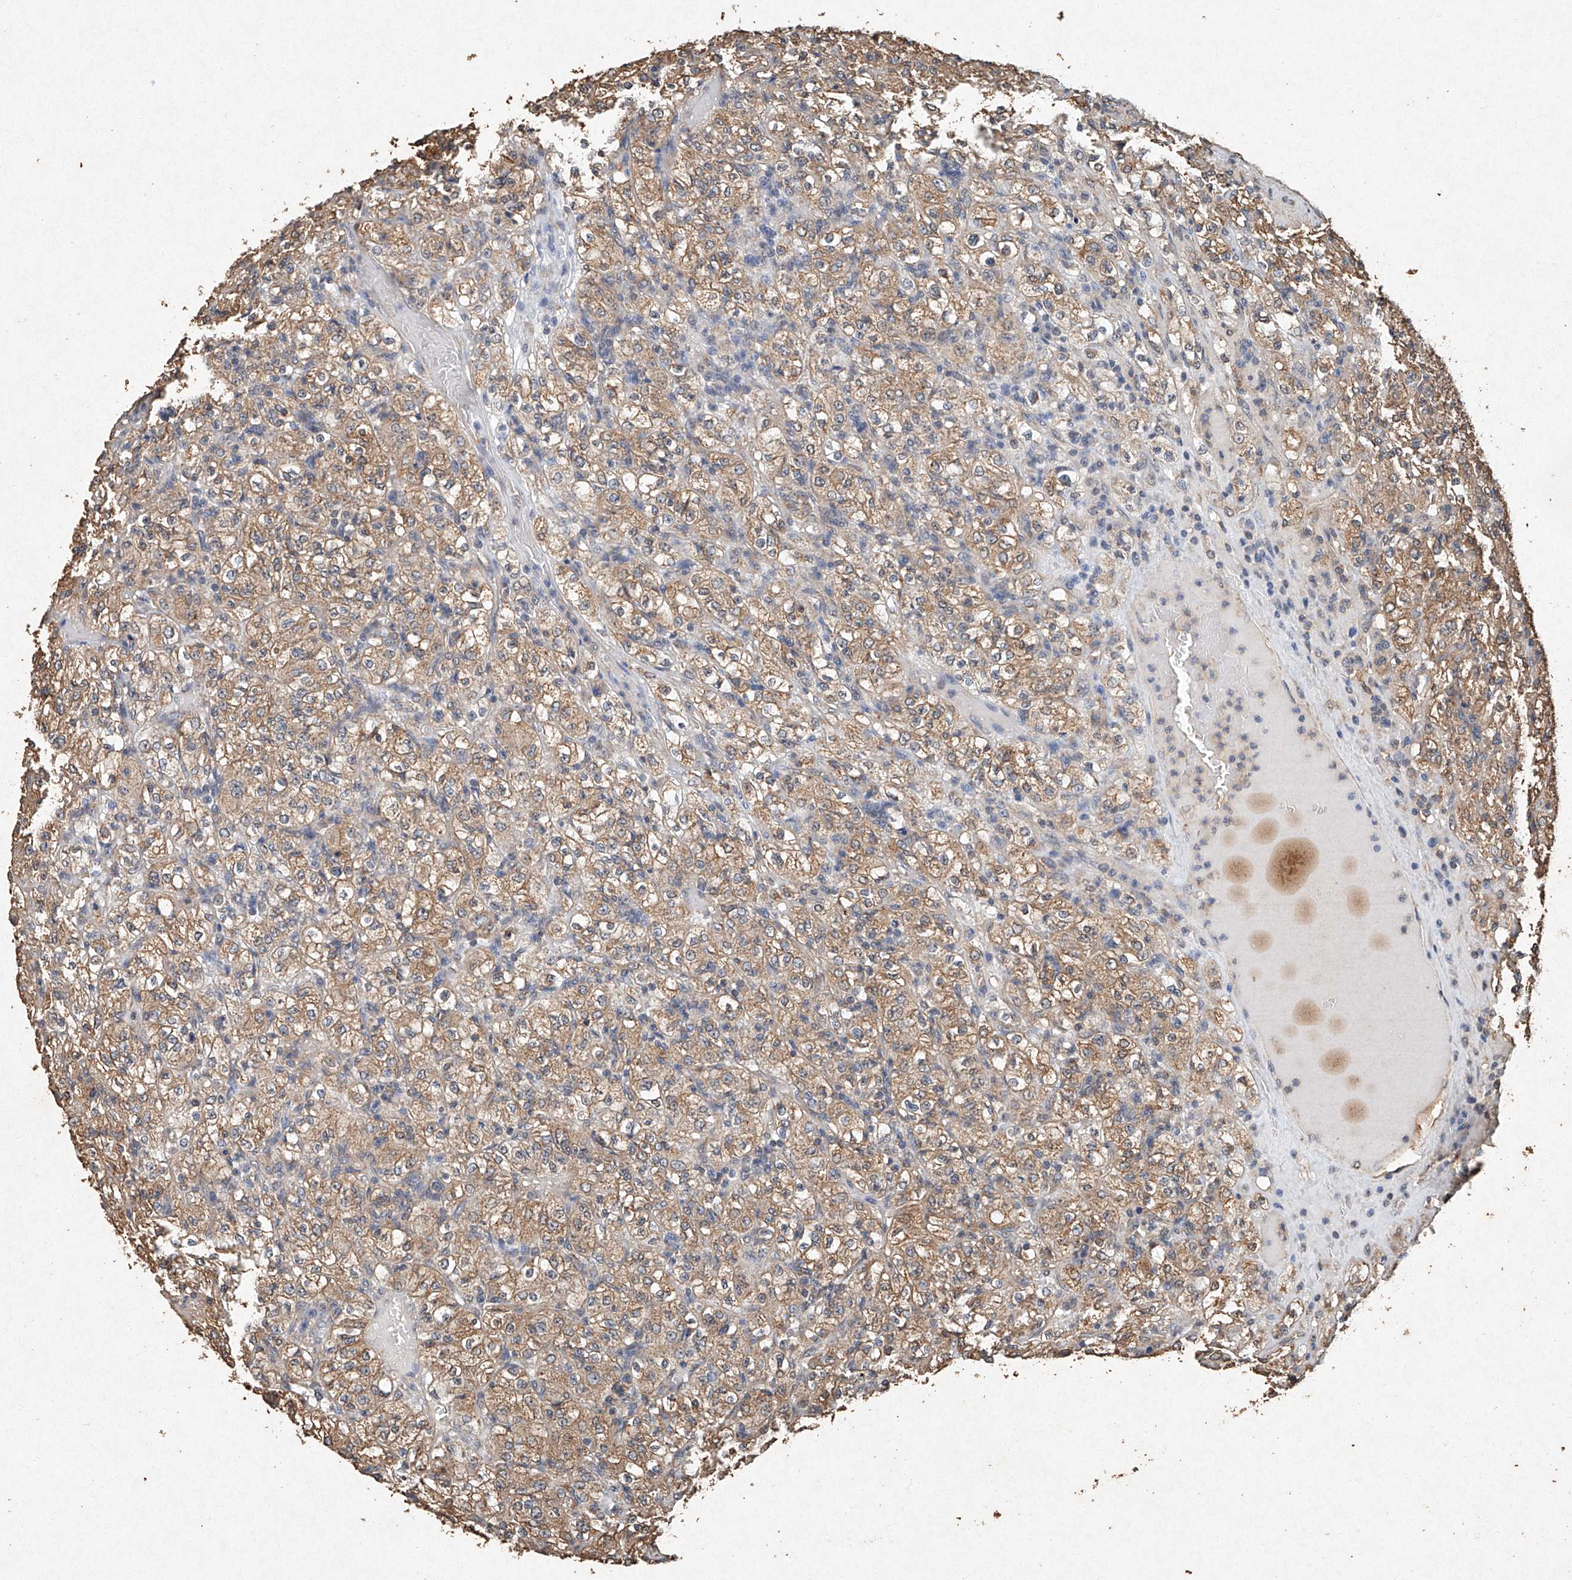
{"staining": {"intensity": "moderate", "quantity": ">75%", "location": "cytoplasmic/membranous"}, "tissue": "renal cancer", "cell_type": "Tumor cells", "image_type": "cancer", "snomed": [{"axis": "morphology", "description": "Normal tissue, NOS"}, {"axis": "morphology", "description": "Adenocarcinoma, NOS"}, {"axis": "topography", "description": "Kidney"}], "caption": "The micrograph displays staining of renal cancer, revealing moderate cytoplasmic/membranous protein positivity (brown color) within tumor cells.", "gene": "STK3", "patient": {"sex": "female", "age": 72}}